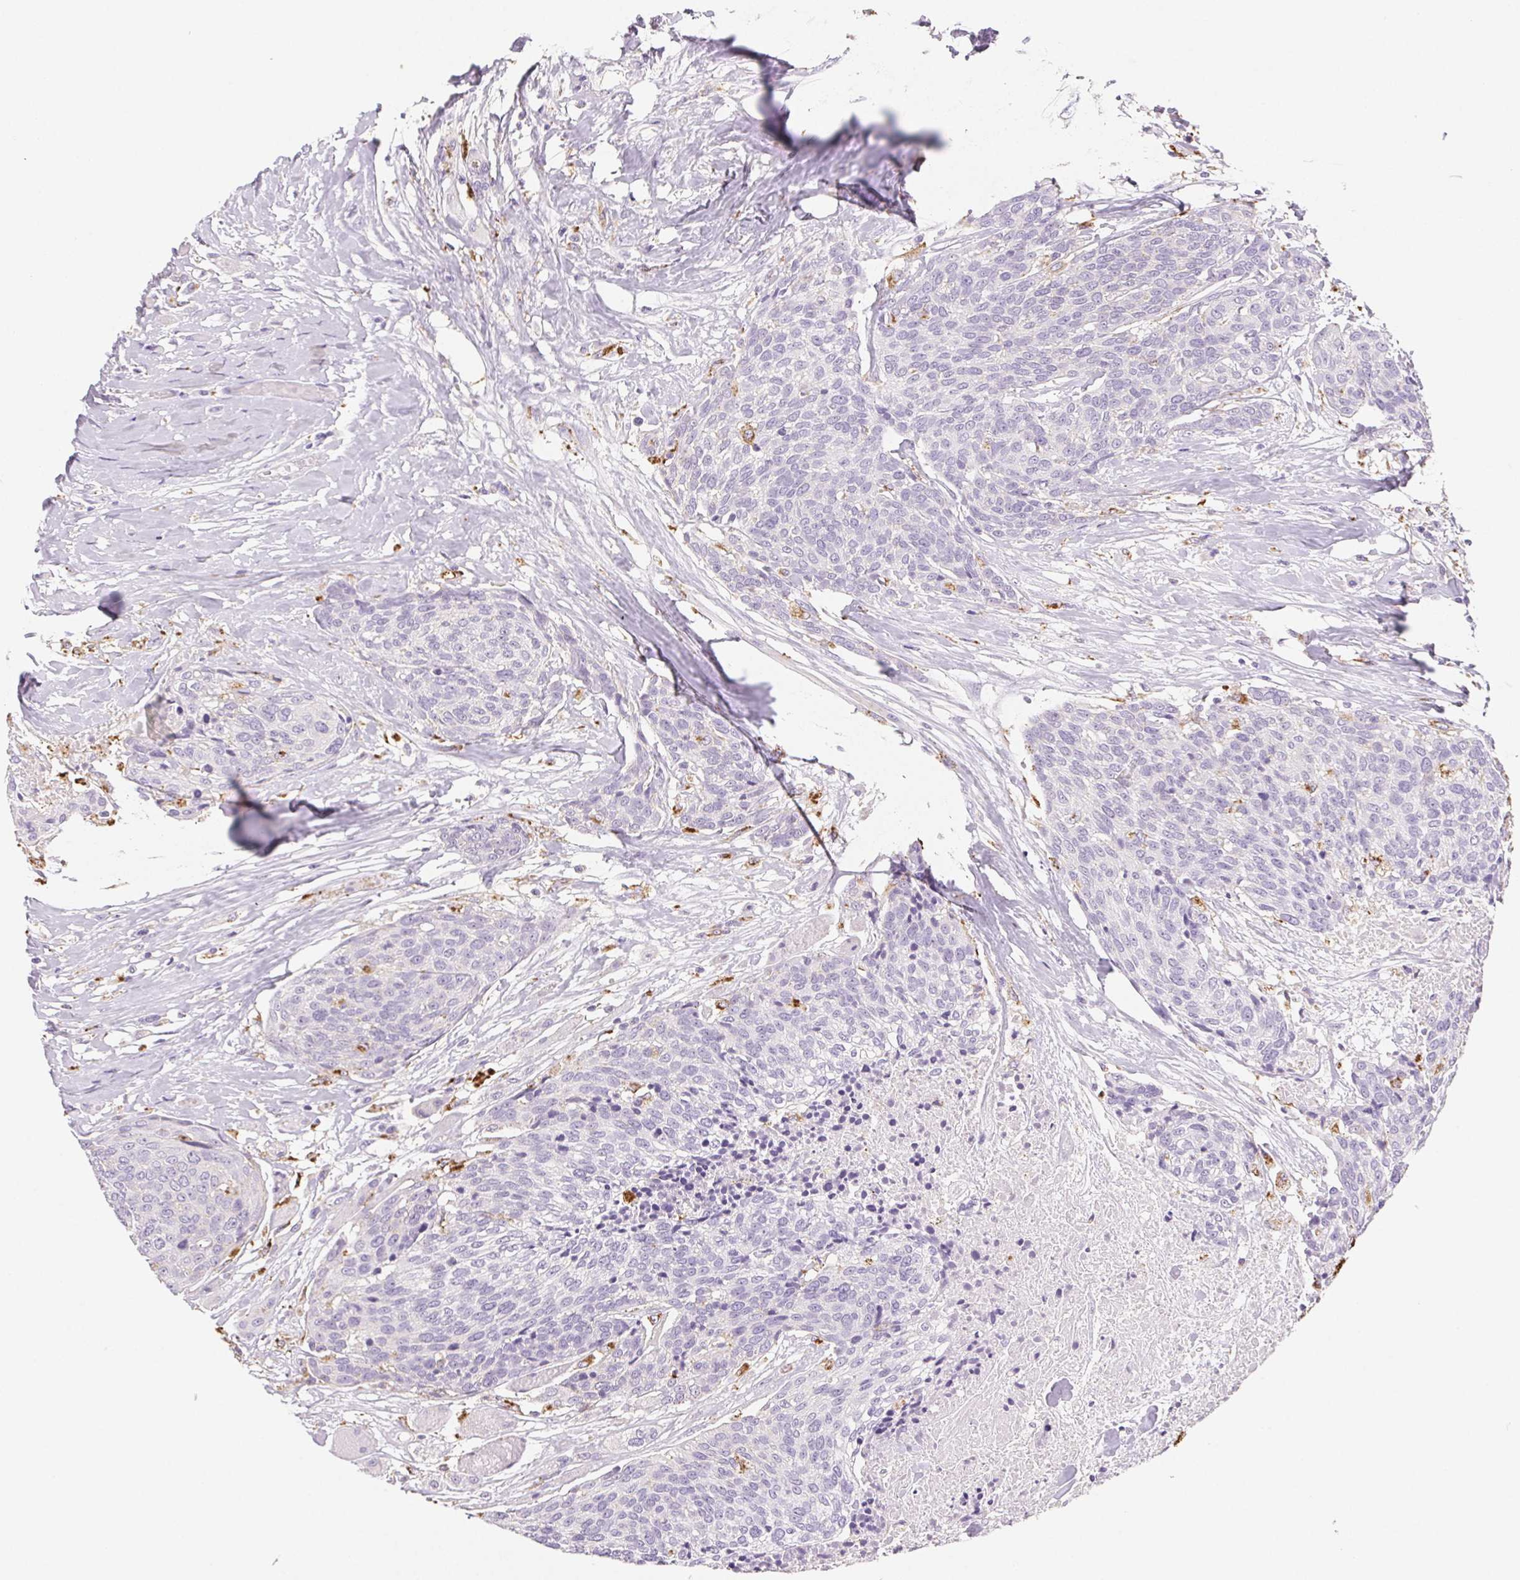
{"staining": {"intensity": "negative", "quantity": "none", "location": "none"}, "tissue": "head and neck cancer", "cell_type": "Tumor cells", "image_type": "cancer", "snomed": [{"axis": "morphology", "description": "Squamous cell carcinoma, NOS"}, {"axis": "topography", "description": "Oral tissue"}, {"axis": "topography", "description": "Head-Neck"}], "caption": "The IHC histopathology image has no significant positivity in tumor cells of head and neck squamous cell carcinoma tissue.", "gene": "LIPA", "patient": {"sex": "male", "age": 64}}